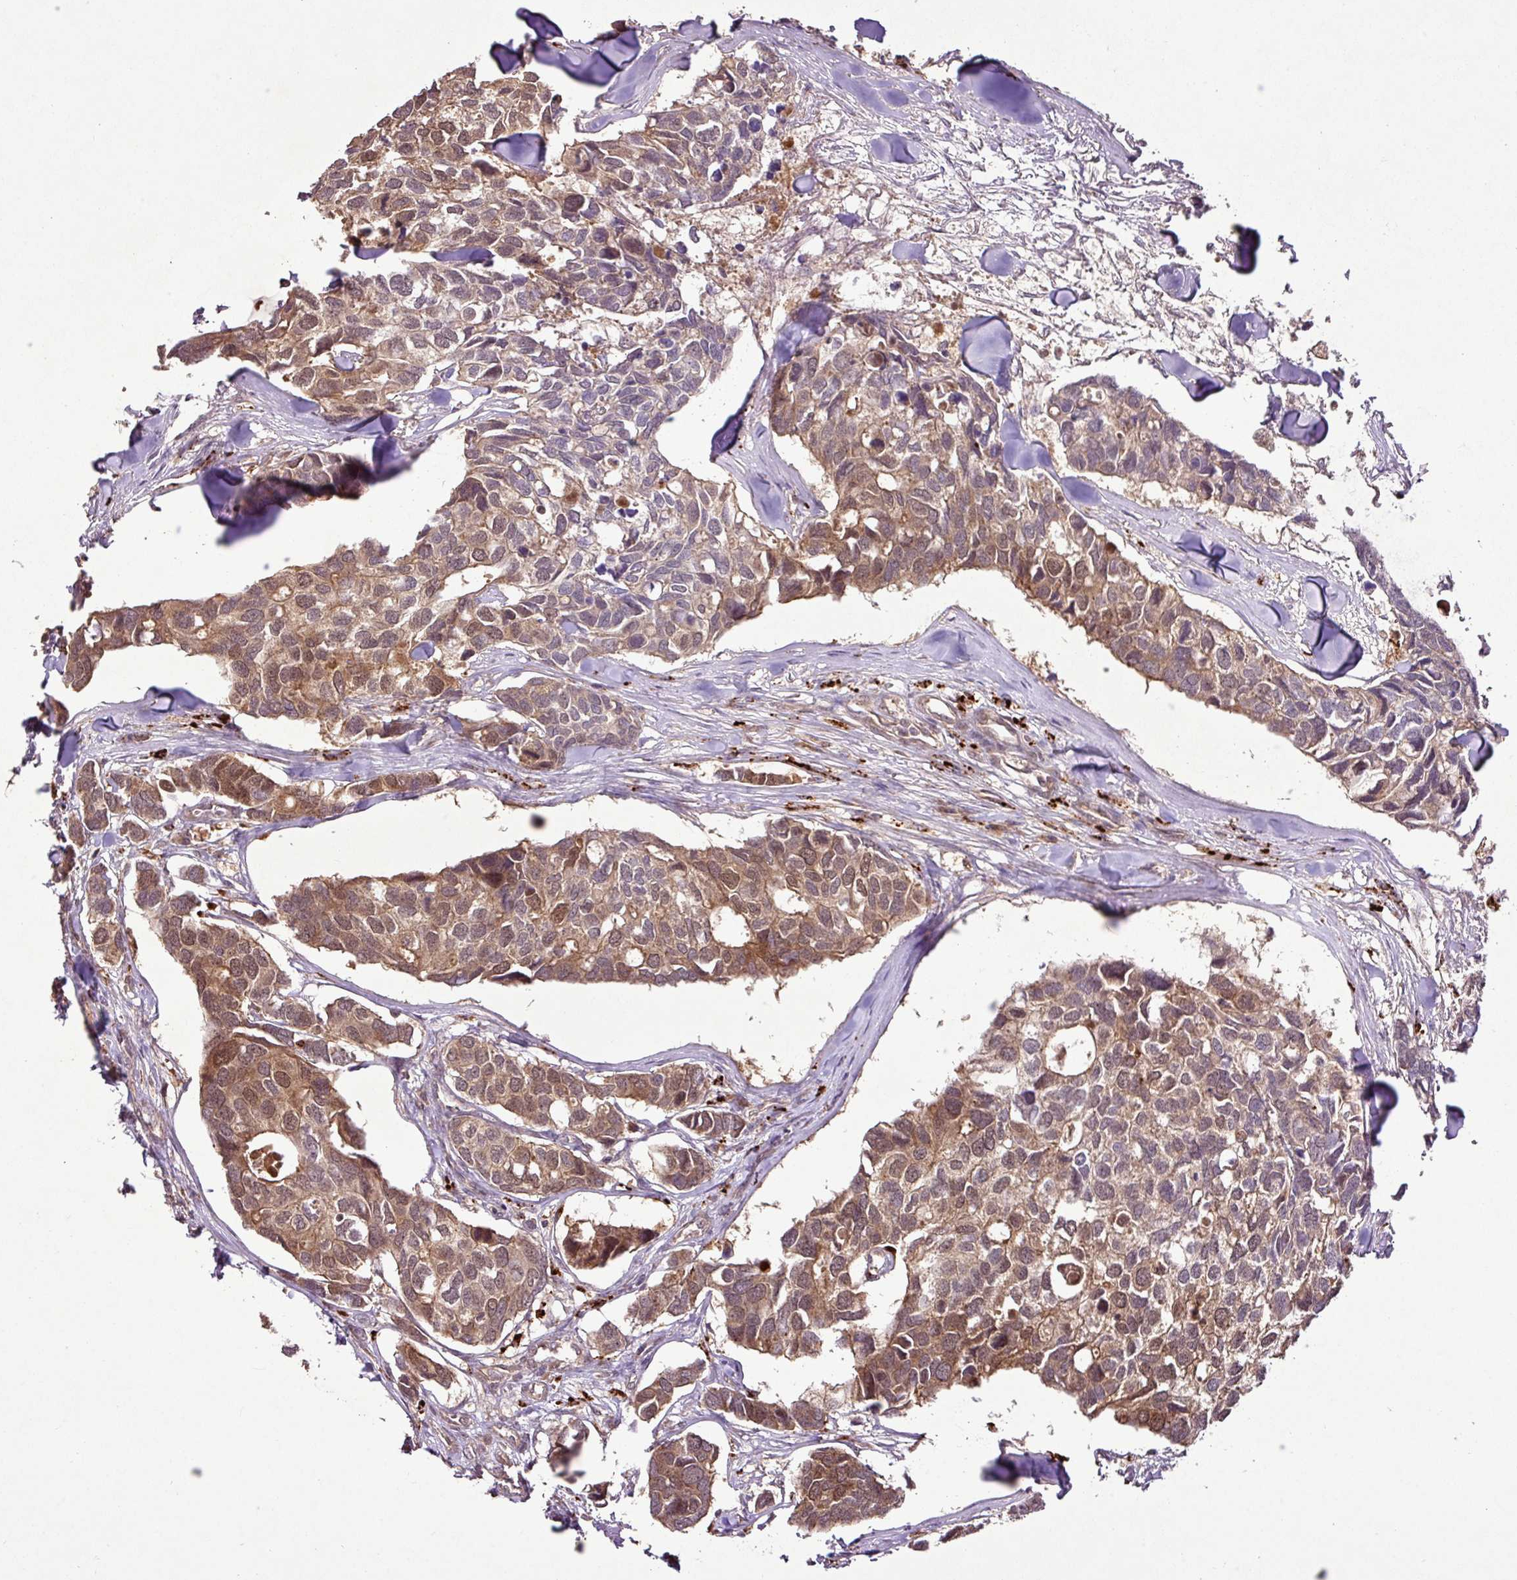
{"staining": {"intensity": "moderate", "quantity": "25%-75%", "location": "cytoplasmic/membranous,nuclear"}, "tissue": "breast cancer", "cell_type": "Tumor cells", "image_type": "cancer", "snomed": [{"axis": "morphology", "description": "Duct carcinoma"}, {"axis": "topography", "description": "Breast"}], "caption": "A histopathology image showing moderate cytoplasmic/membranous and nuclear staining in approximately 25%-75% of tumor cells in breast infiltrating ductal carcinoma, as visualized by brown immunohistochemical staining.", "gene": "FAIM", "patient": {"sex": "female", "age": 83}}